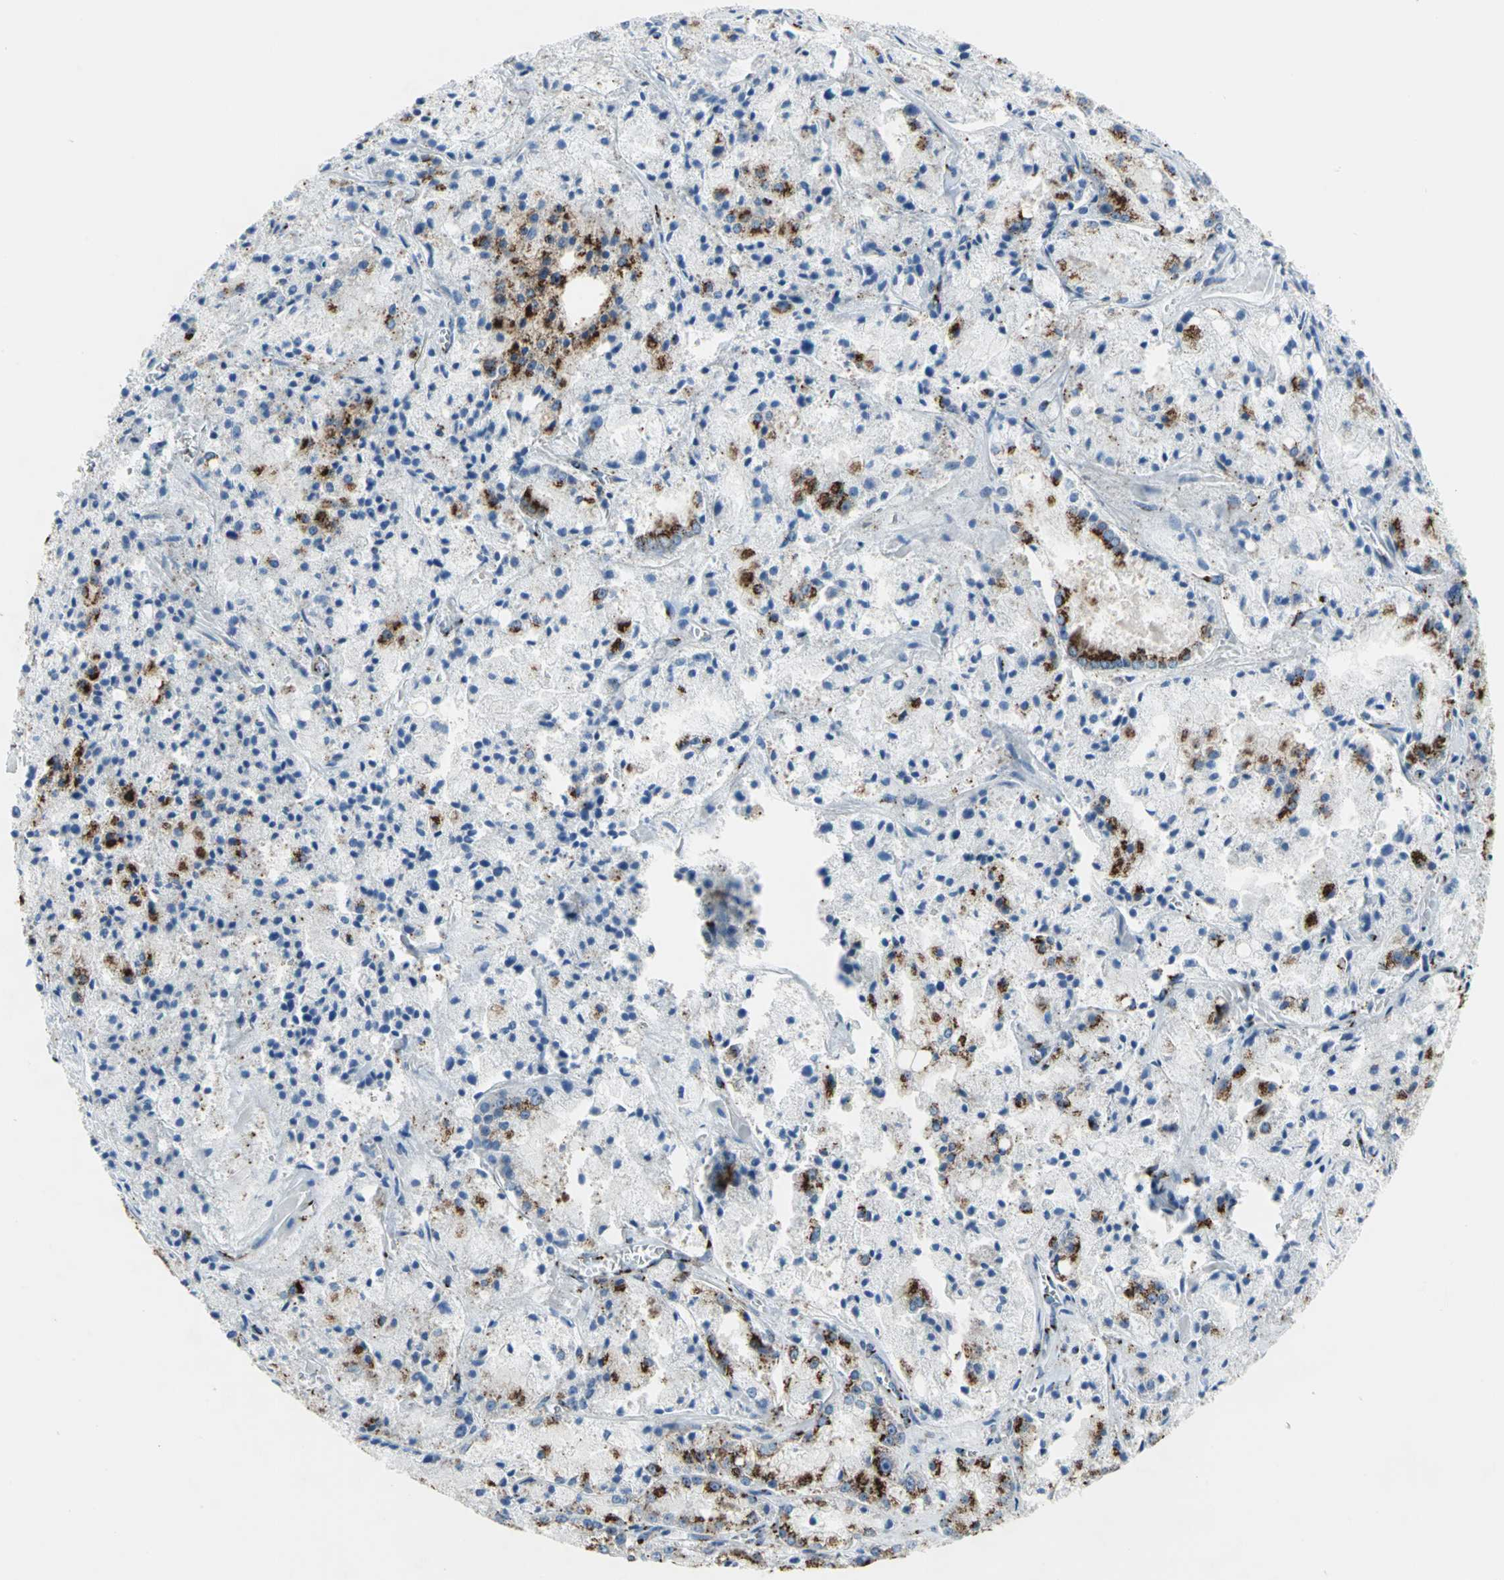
{"staining": {"intensity": "strong", "quantity": "<25%", "location": "cytoplasmic/membranous"}, "tissue": "prostate cancer", "cell_type": "Tumor cells", "image_type": "cancer", "snomed": [{"axis": "morphology", "description": "Adenocarcinoma, Low grade"}, {"axis": "topography", "description": "Prostate"}], "caption": "The immunohistochemical stain labels strong cytoplasmic/membranous expression in tumor cells of prostate cancer (low-grade adenocarcinoma) tissue. (DAB (3,3'-diaminobenzidine) IHC with brightfield microscopy, high magnification).", "gene": "GPR3", "patient": {"sex": "male", "age": 64}}